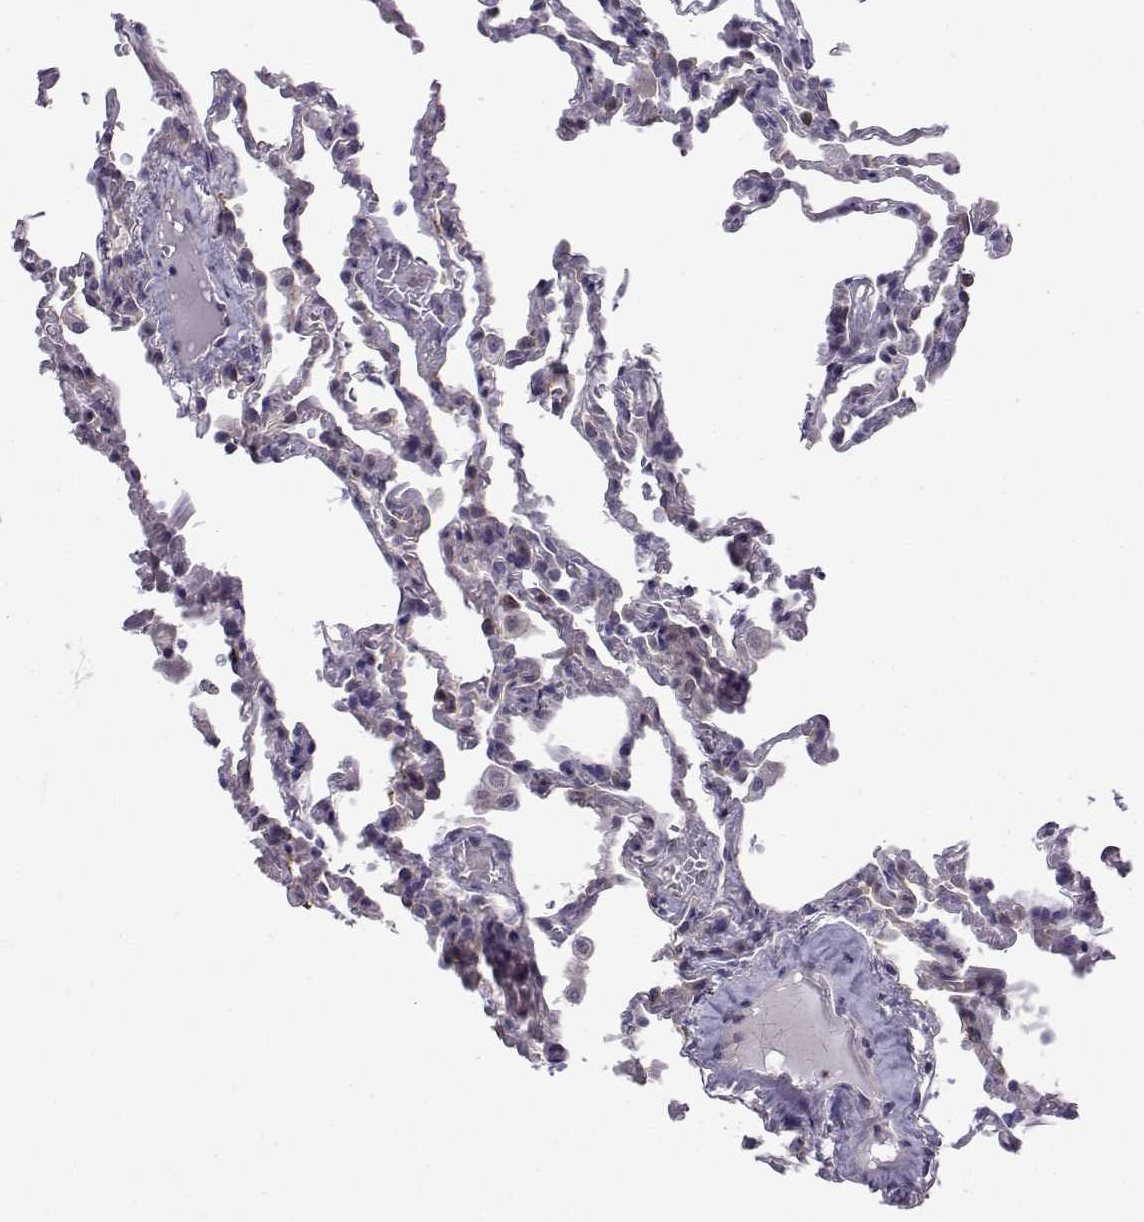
{"staining": {"intensity": "negative", "quantity": "none", "location": "none"}, "tissue": "lung", "cell_type": "Alveolar cells", "image_type": "normal", "snomed": [{"axis": "morphology", "description": "Normal tissue, NOS"}, {"axis": "topography", "description": "Lung"}], "caption": "Alveolar cells are negative for brown protein staining in unremarkable lung. (DAB (3,3'-diaminobenzidine) immunohistochemistry (IHC) with hematoxylin counter stain).", "gene": "INCENP", "patient": {"sex": "female", "age": 43}}